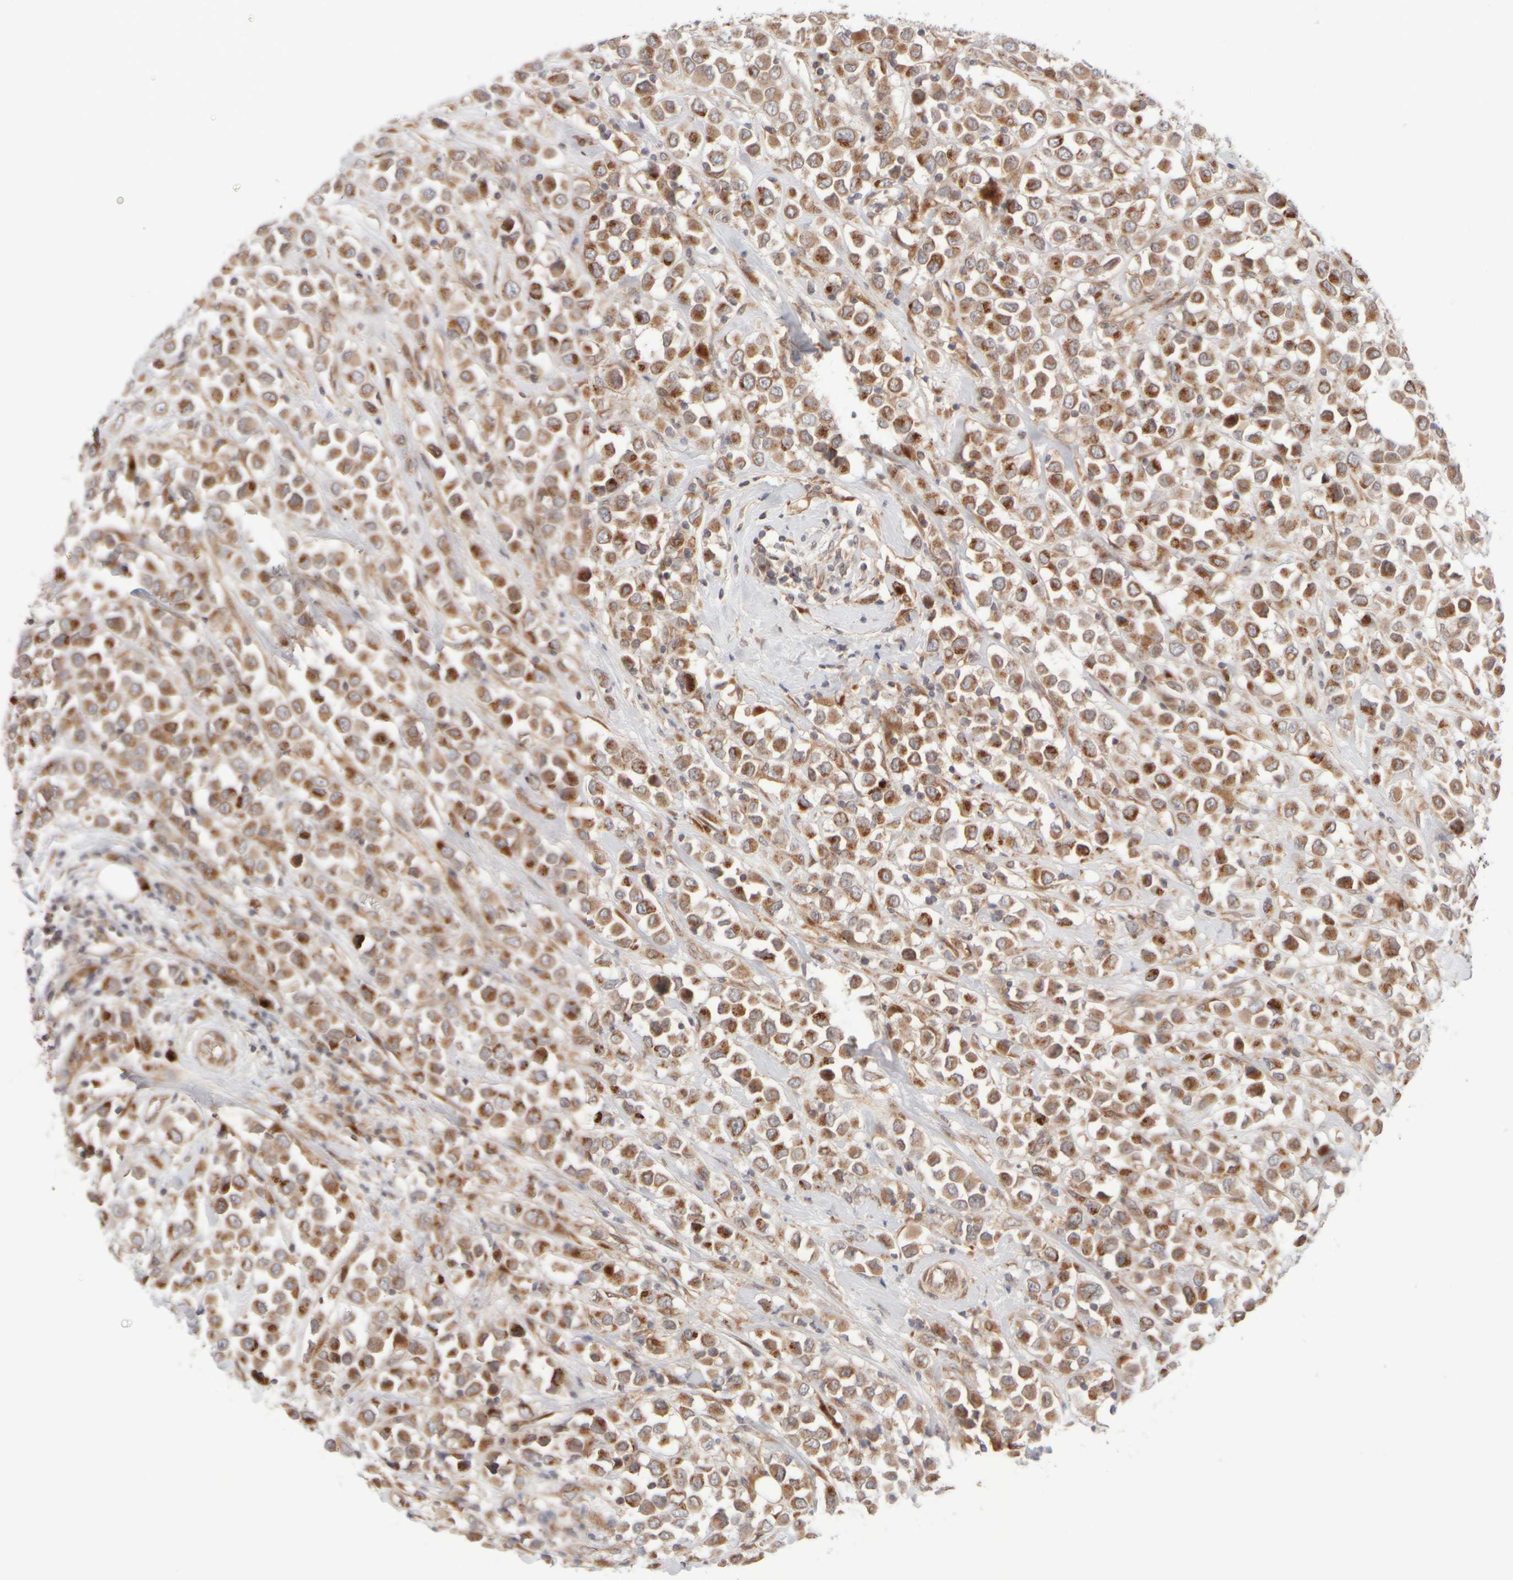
{"staining": {"intensity": "moderate", "quantity": ">75%", "location": "cytoplasmic/membranous"}, "tissue": "breast cancer", "cell_type": "Tumor cells", "image_type": "cancer", "snomed": [{"axis": "morphology", "description": "Duct carcinoma"}, {"axis": "topography", "description": "Breast"}], "caption": "This histopathology image shows immunohistochemistry staining of human breast cancer (intraductal carcinoma), with medium moderate cytoplasmic/membranous expression in about >75% of tumor cells.", "gene": "GCN1", "patient": {"sex": "female", "age": 61}}